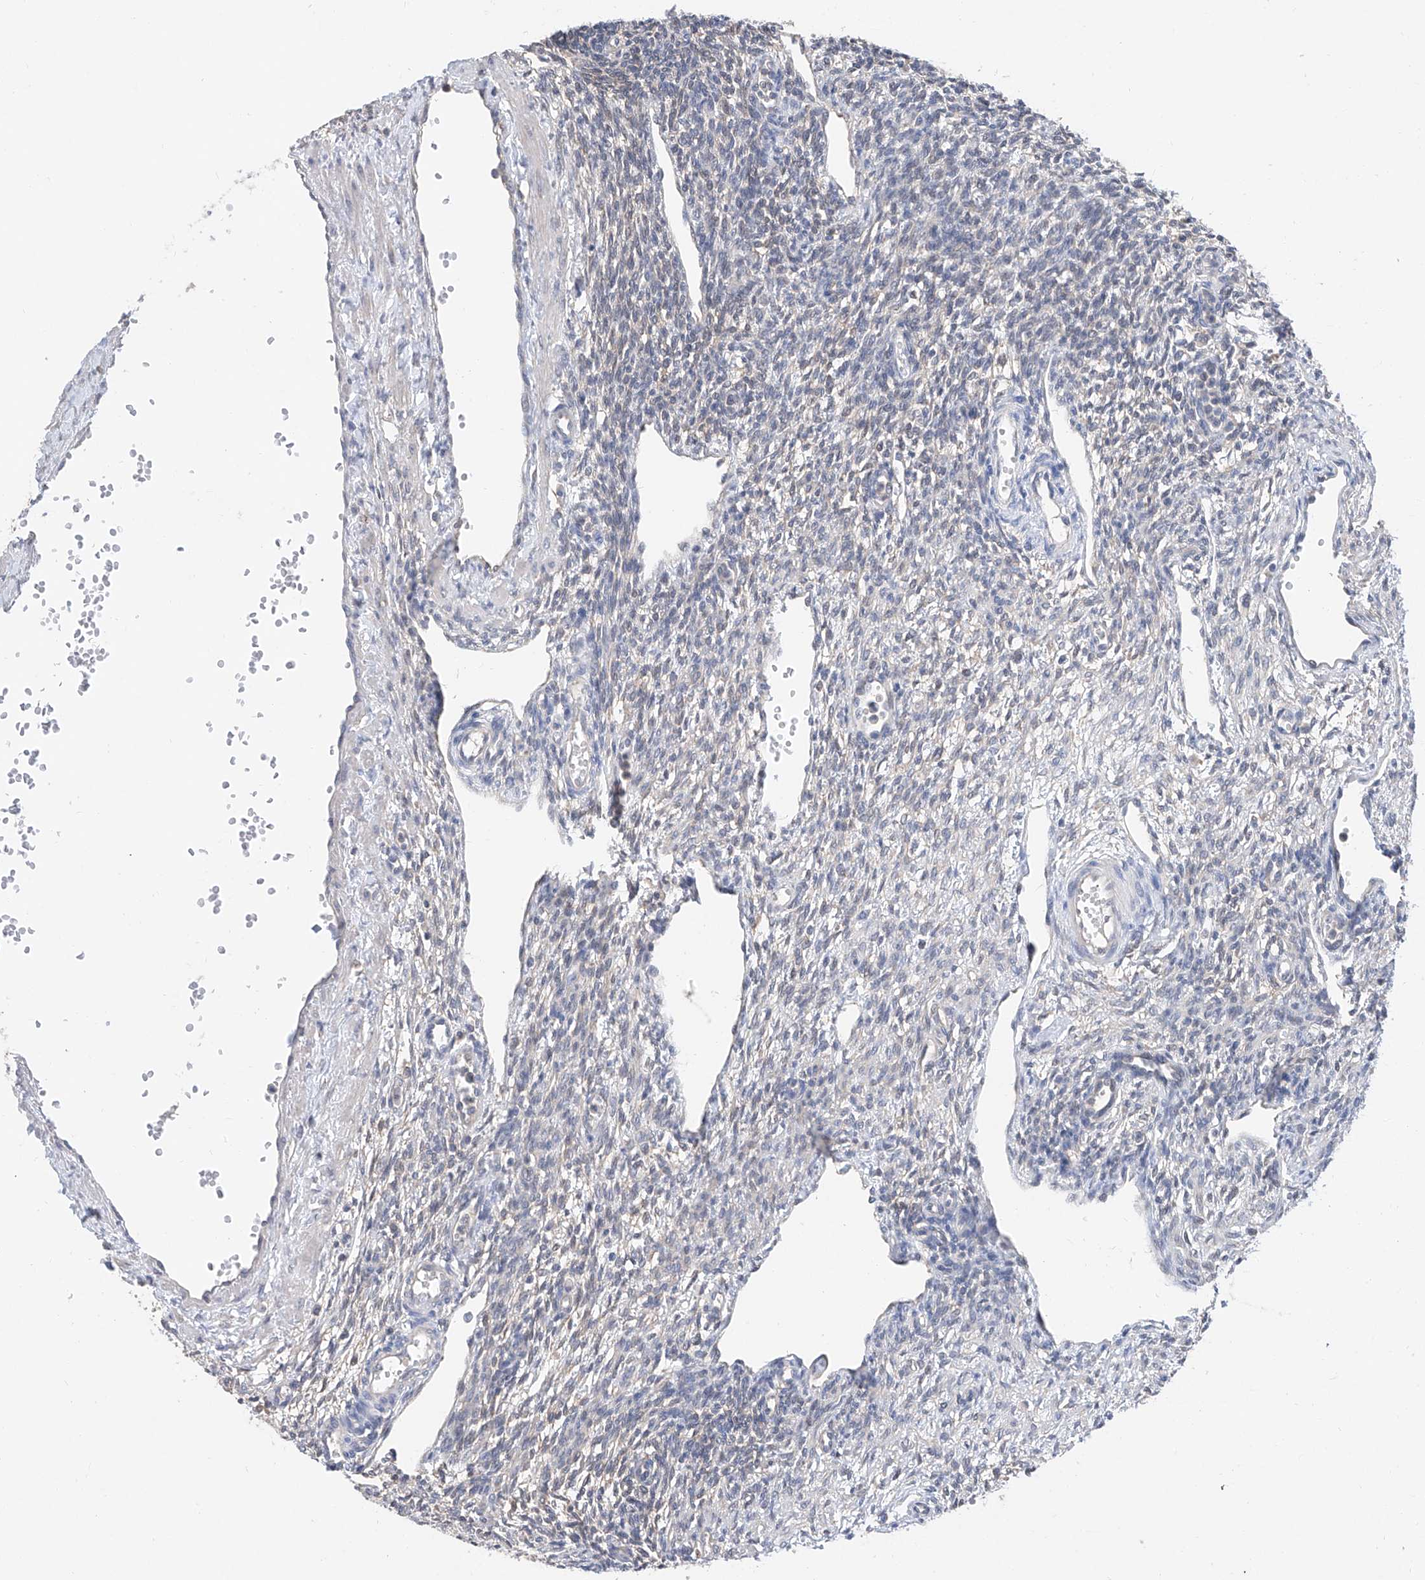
{"staining": {"intensity": "strong", "quantity": ">75%", "location": "cytoplasmic/membranous"}, "tissue": "ovary", "cell_type": "Follicle cells", "image_type": "normal", "snomed": [{"axis": "morphology", "description": "Normal tissue, NOS"}, {"axis": "morphology", "description": "Cyst, NOS"}, {"axis": "topography", "description": "Ovary"}], "caption": "IHC of unremarkable human ovary demonstrates high levels of strong cytoplasmic/membranous expression in approximately >75% of follicle cells. (brown staining indicates protein expression, while blue staining denotes nuclei).", "gene": "FUCA2", "patient": {"sex": "female", "age": 33}}